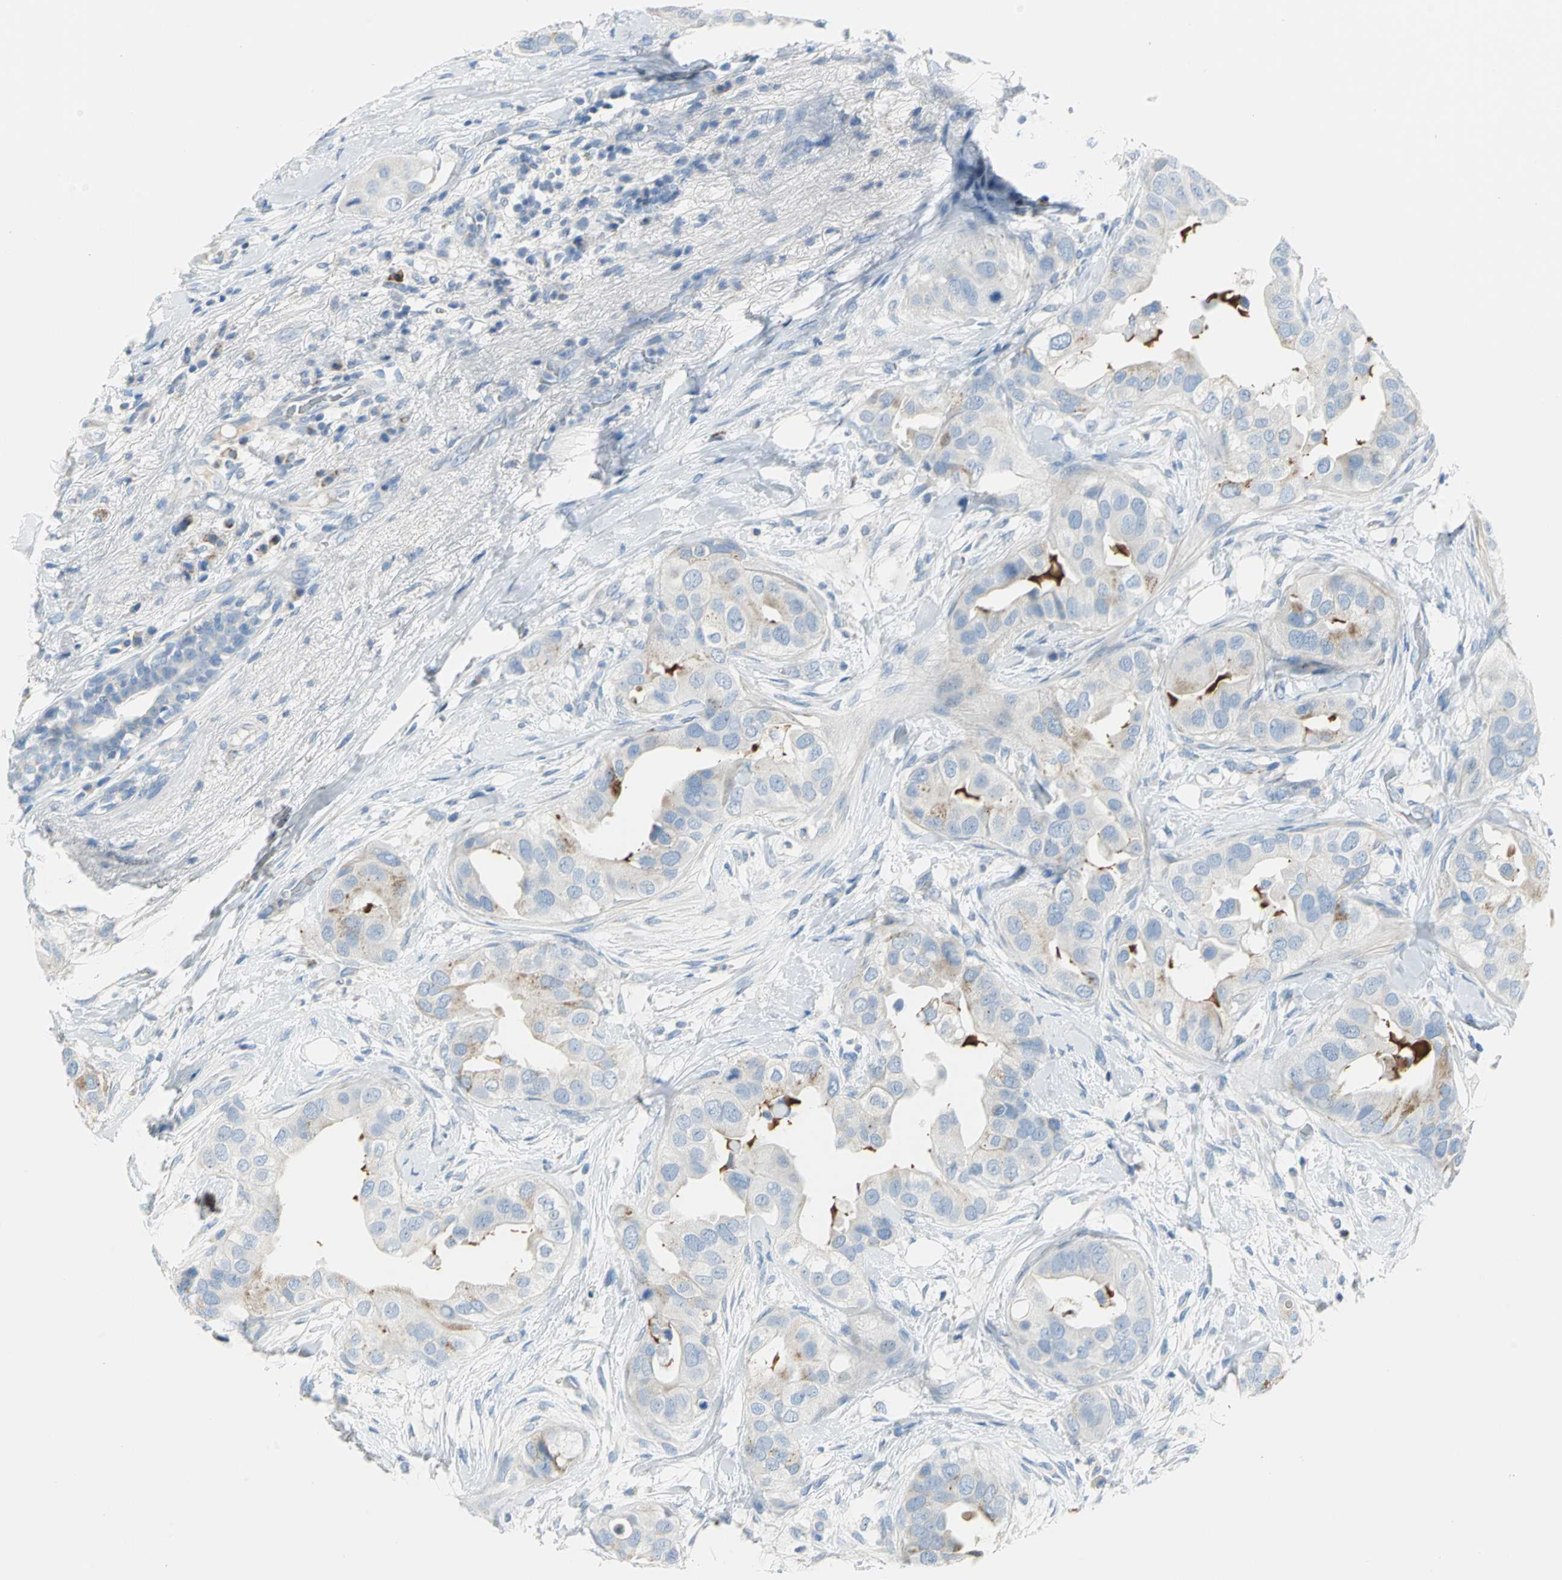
{"staining": {"intensity": "weak", "quantity": "<25%", "location": "cytoplasmic/membranous"}, "tissue": "breast cancer", "cell_type": "Tumor cells", "image_type": "cancer", "snomed": [{"axis": "morphology", "description": "Duct carcinoma"}, {"axis": "topography", "description": "Breast"}], "caption": "Immunohistochemistry photomicrograph of neoplastic tissue: human invasive ductal carcinoma (breast) stained with DAB (3,3'-diaminobenzidine) demonstrates no significant protein expression in tumor cells. (Brightfield microscopy of DAB (3,3'-diaminobenzidine) immunohistochemistry at high magnification).", "gene": "ALOX15", "patient": {"sex": "female", "age": 40}}